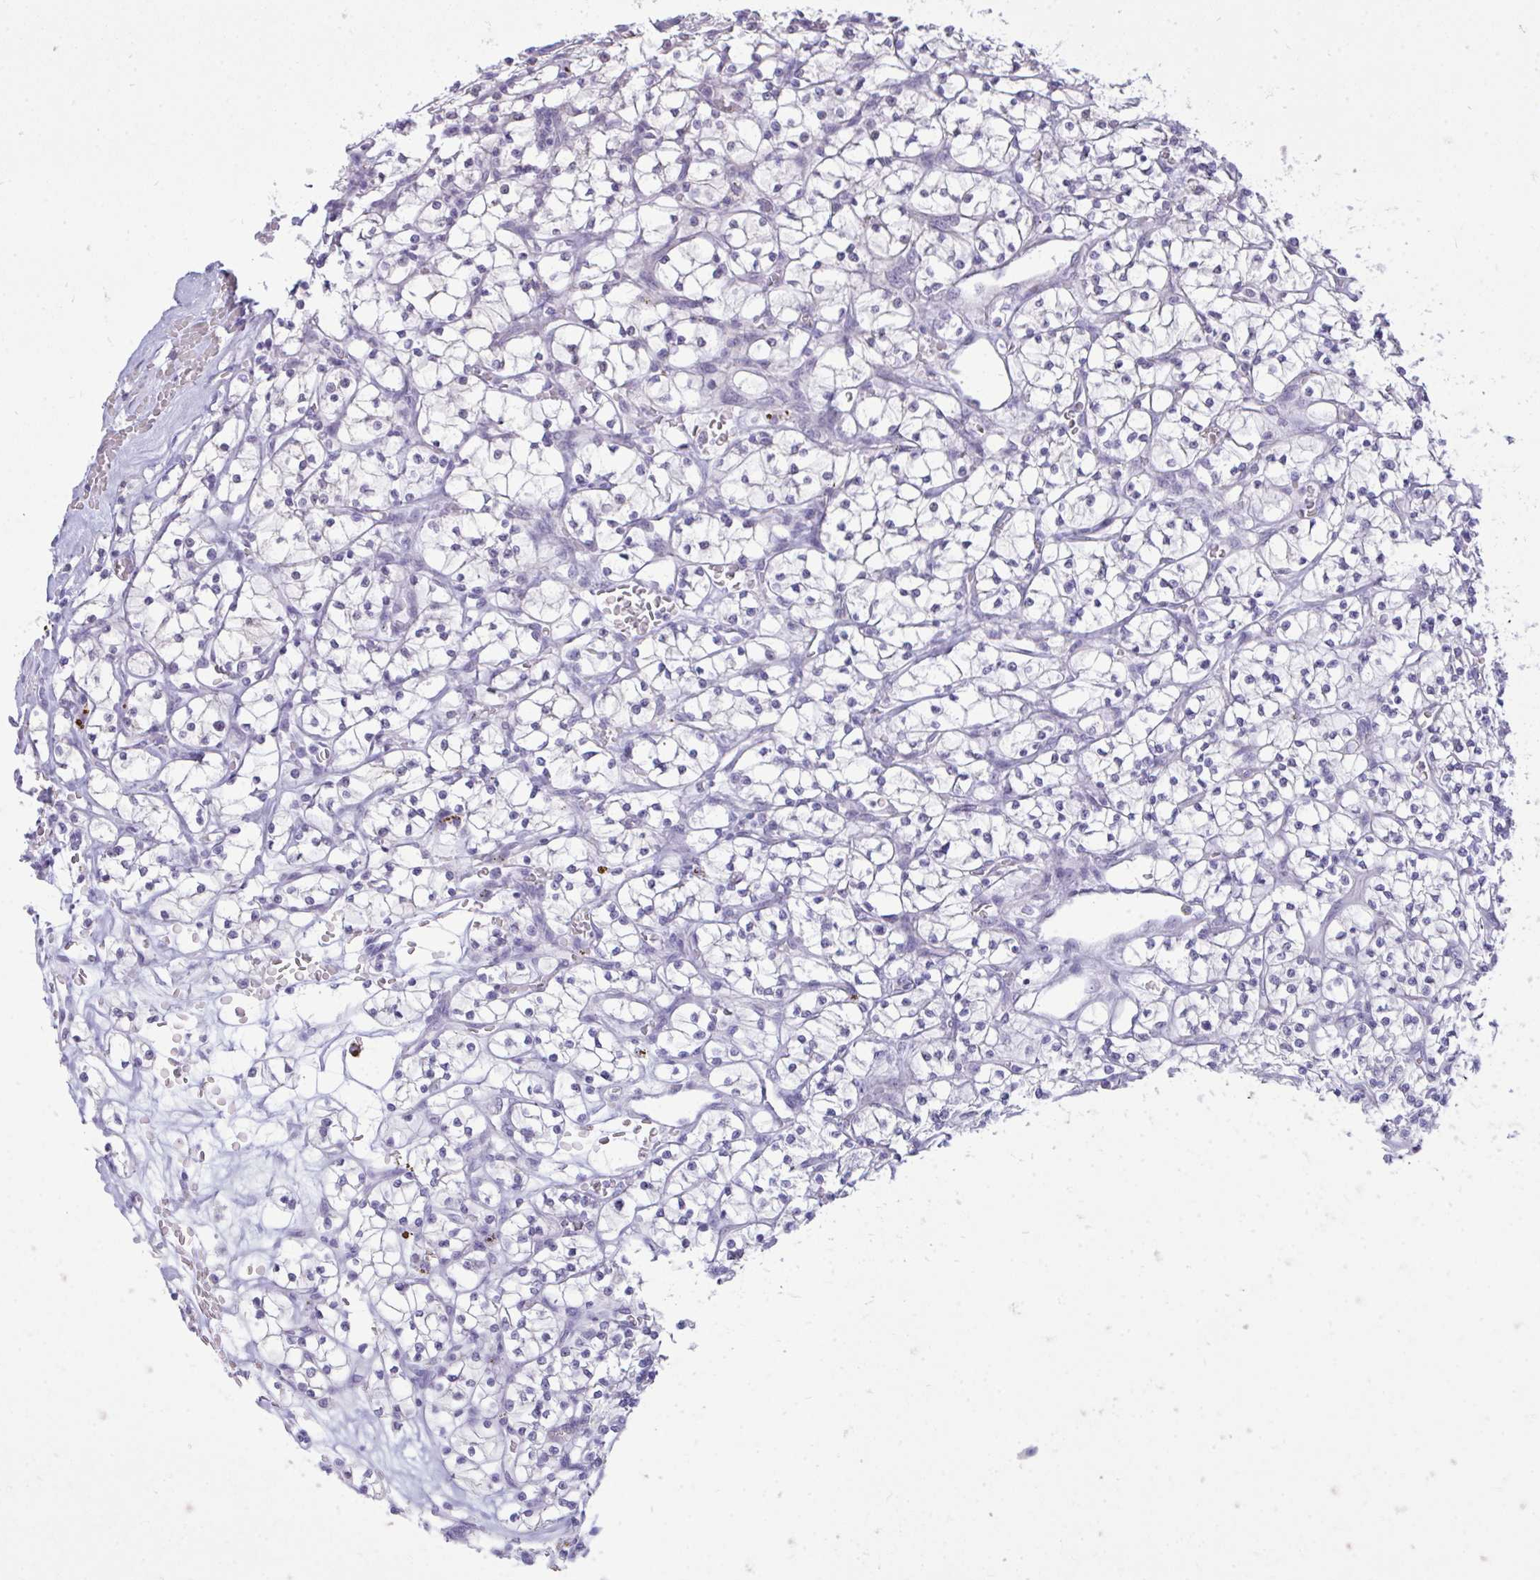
{"staining": {"intensity": "negative", "quantity": "none", "location": "none"}, "tissue": "renal cancer", "cell_type": "Tumor cells", "image_type": "cancer", "snomed": [{"axis": "morphology", "description": "Adenocarcinoma, NOS"}, {"axis": "topography", "description": "Kidney"}], "caption": "Tumor cells show no significant protein expression in renal adenocarcinoma.", "gene": "SPTBN2", "patient": {"sex": "female", "age": 64}}